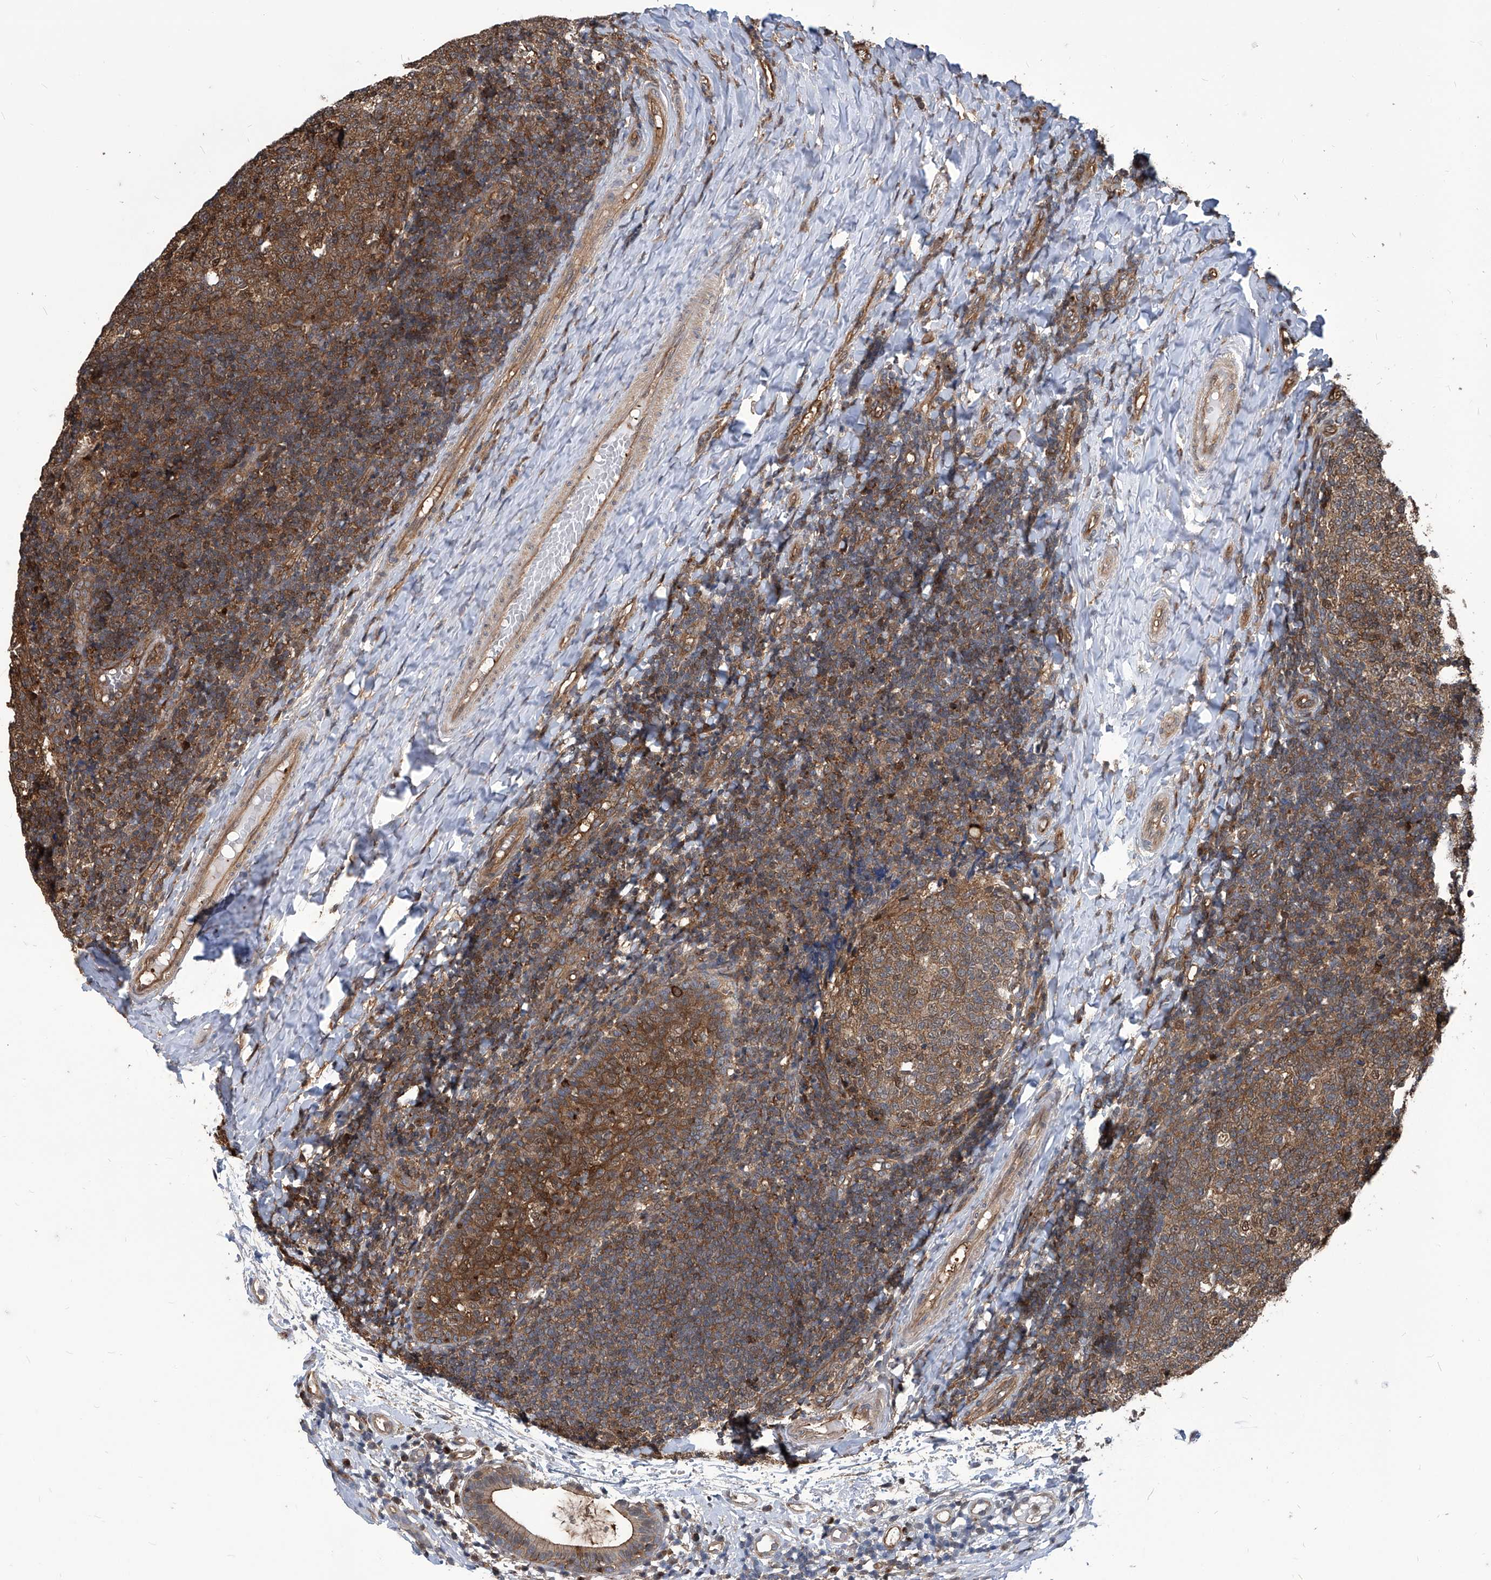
{"staining": {"intensity": "weak", "quantity": ">75%", "location": "cytoplasmic/membranous"}, "tissue": "tonsil", "cell_type": "Germinal center cells", "image_type": "normal", "snomed": [{"axis": "morphology", "description": "Normal tissue, NOS"}, {"axis": "topography", "description": "Tonsil"}], "caption": "Protein expression by immunohistochemistry exhibits weak cytoplasmic/membranous expression in about >75% of germinal center cells in benign tonsil.", "gene": "PSMB1", "patient": {"sex": "female", "age": 19}}